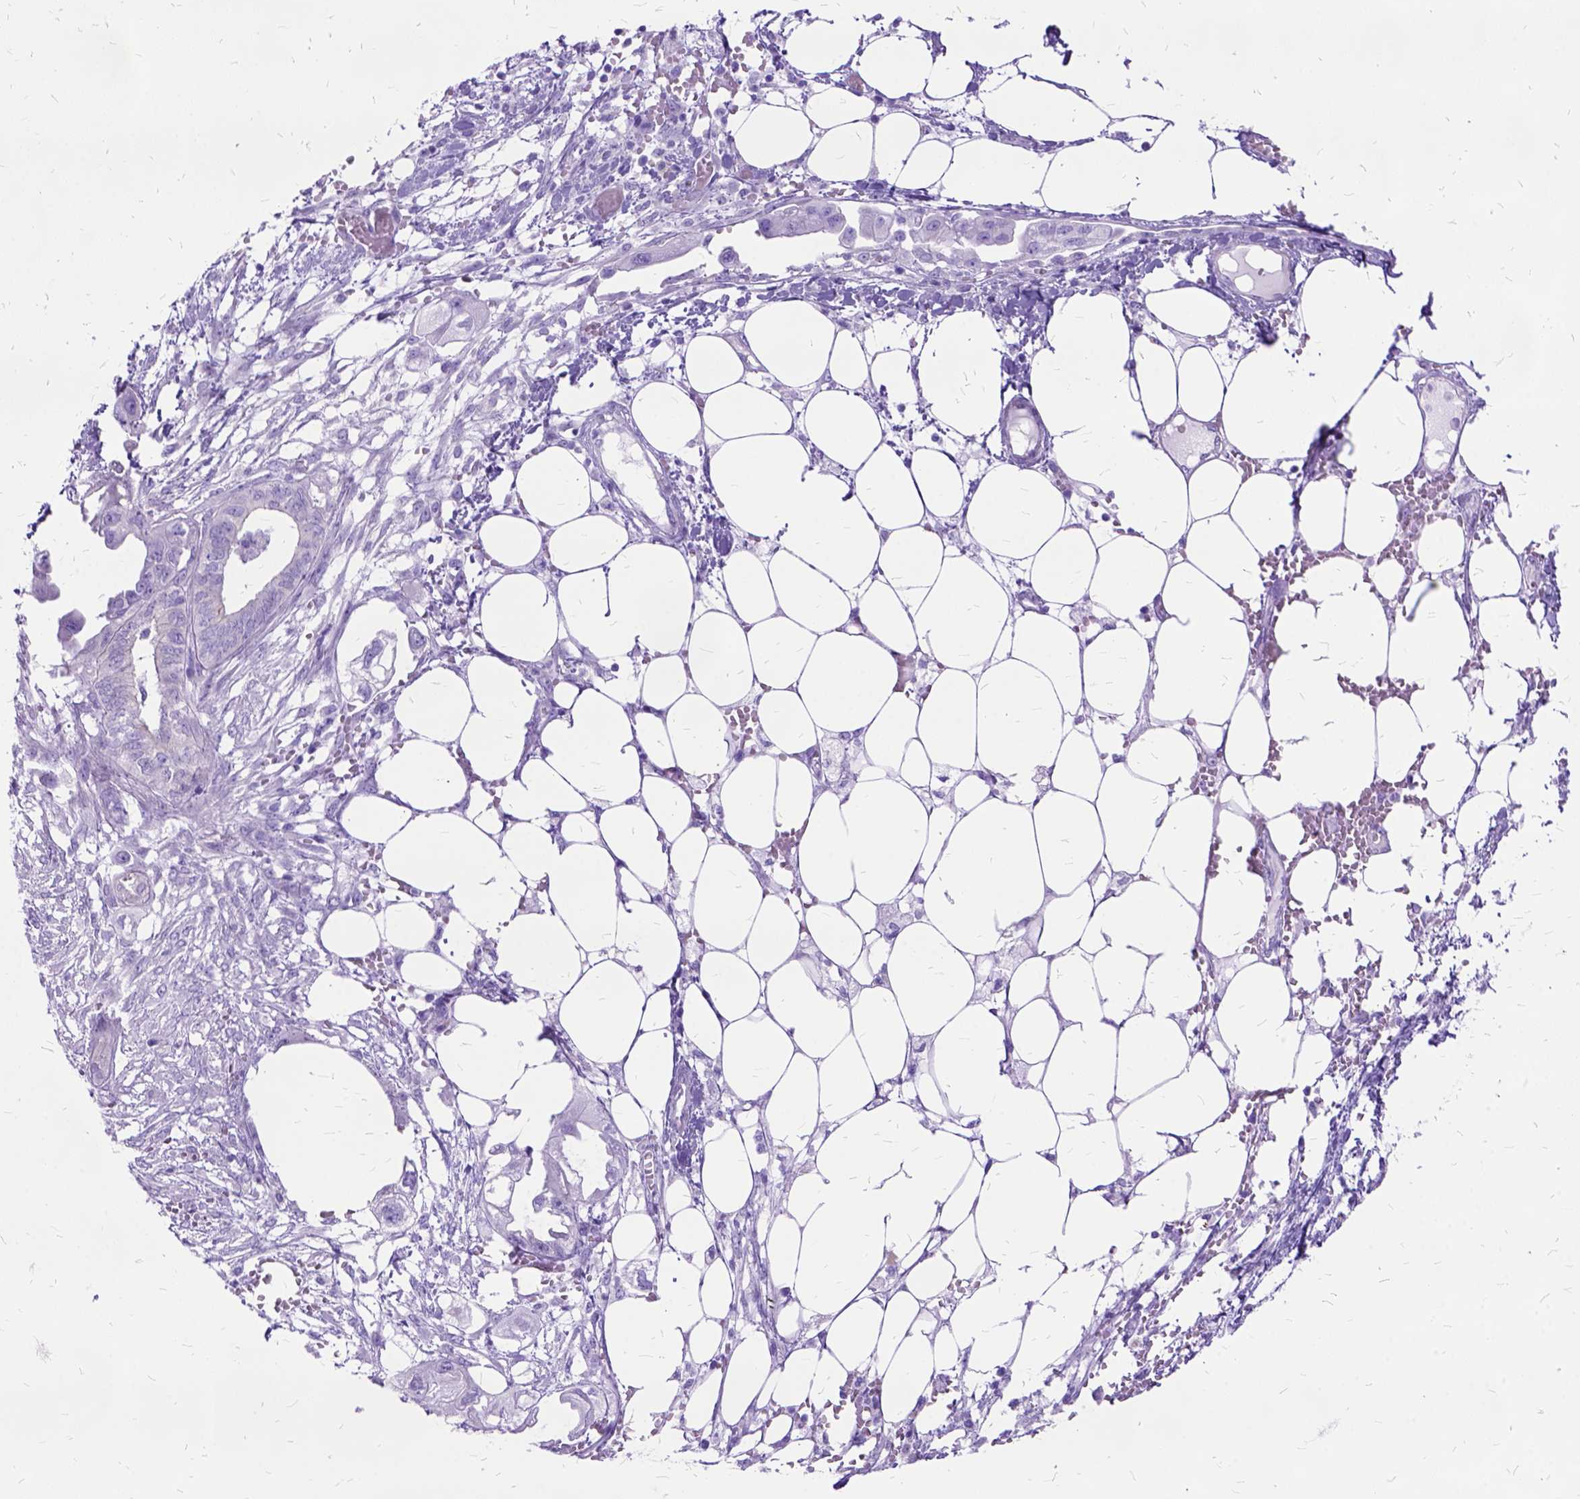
{"staining": {"intensity": "negative", "quantity": "none", "location": "none"}, "tissue": "endometrial cancer", "cell_type": "Tumor cells", "image_type": "cancer", "snomed": [{"axis": "morphology", "description": "Adenocarcinoma, NOS"}, {"axis": "morphology", "description": "Adenocarcinoma, metastatic, NOS"}, {"axis": "topography", "description": "Adipose tissue"}, {"axis": "topography", "description": "Endometrium"}], "caption": "Tumor cells show no significant expression in adenocarcinoma (endometrial).", "gene": "DNAH2", "patient": {"sex": "female", "age": 67}}